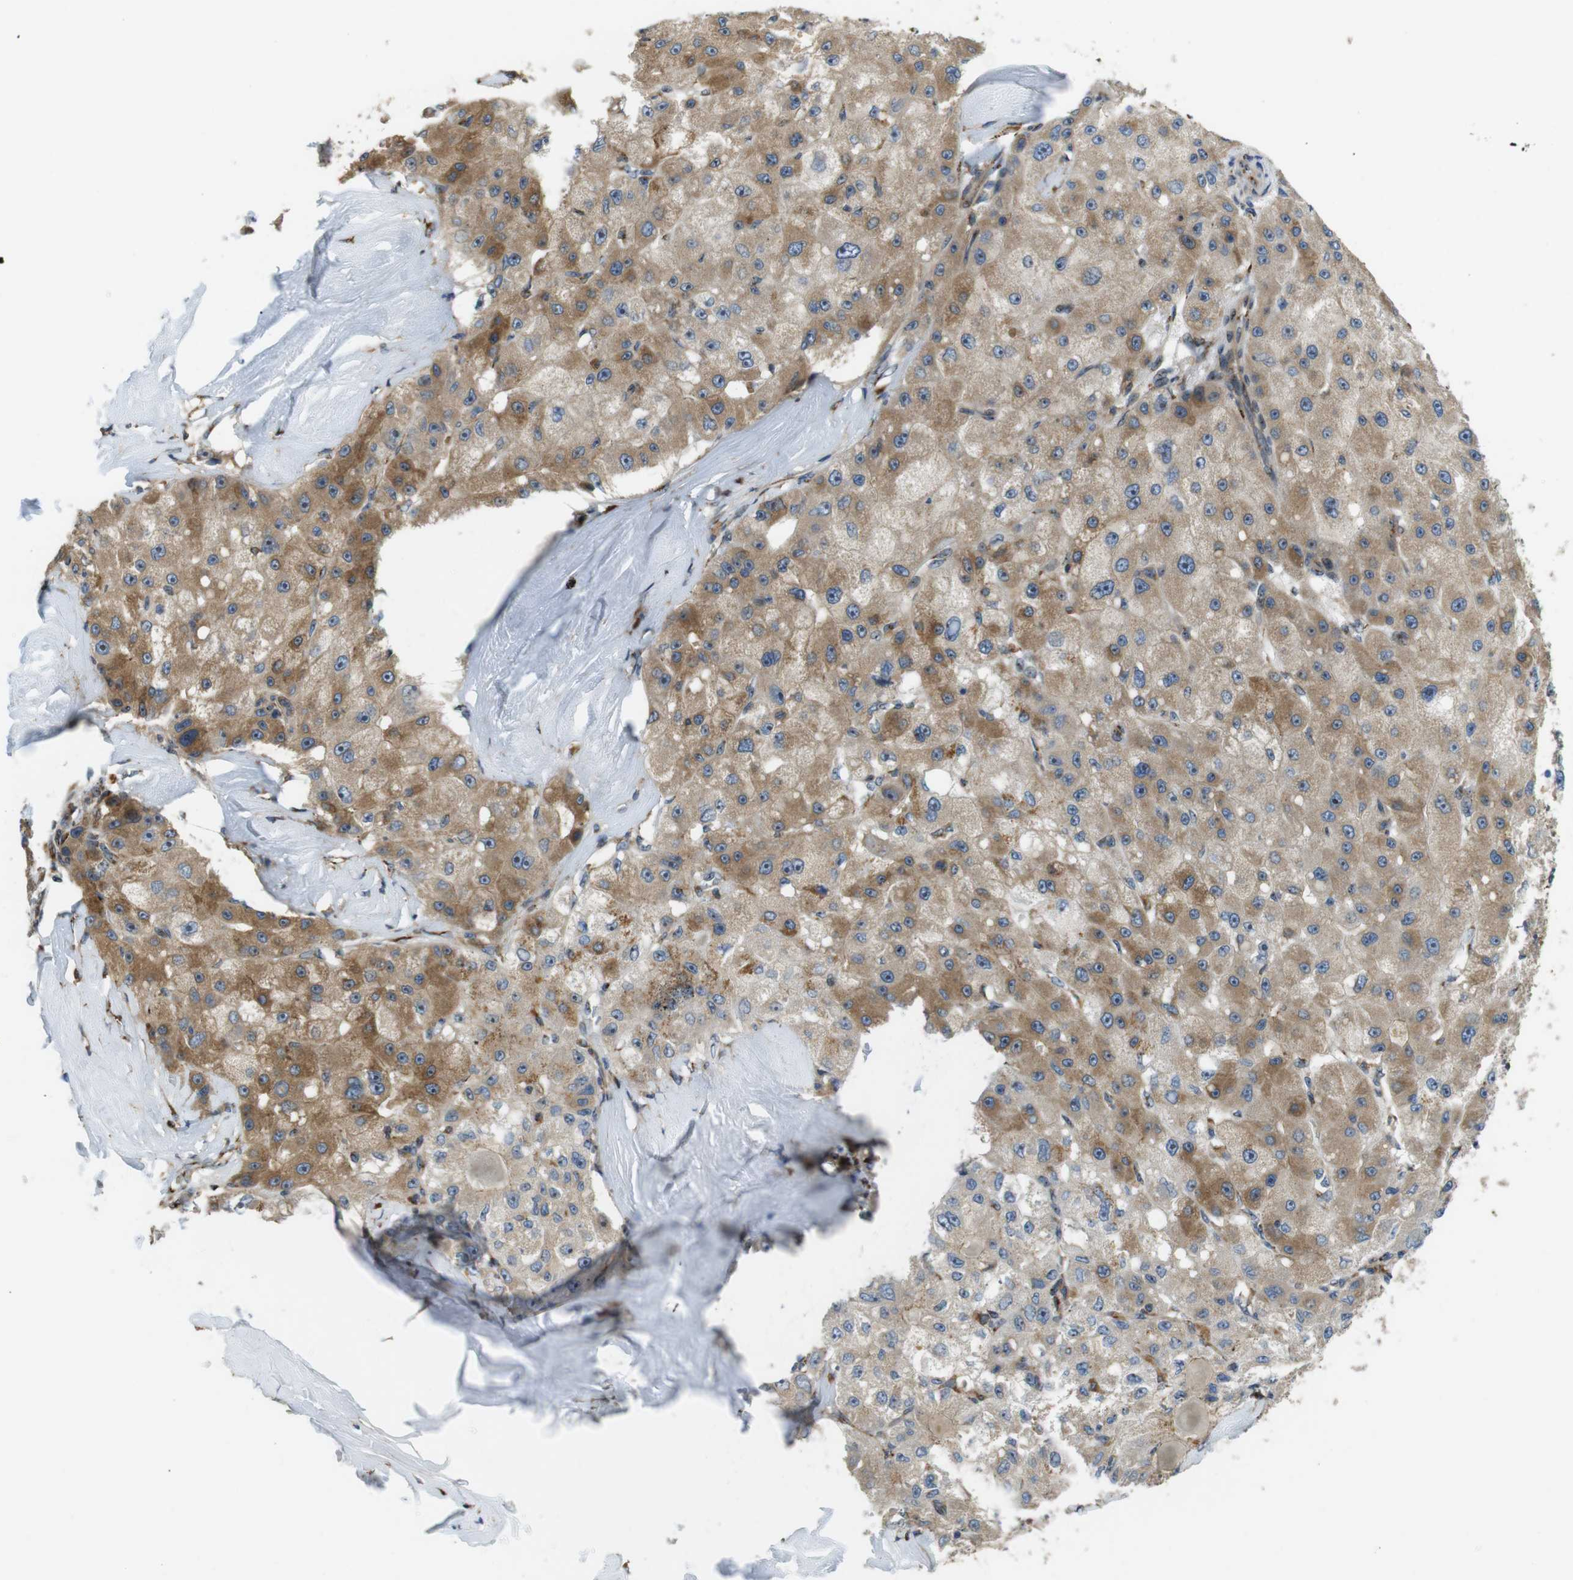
{"staining": {"intensity": "moderate", "quantity": "25%-75%", "location": "cytoplasmic/membranous"}, "tissue": "liver cancer", "cell_type": "Tumor cells", "image_type": "cancer", "snomed": [{"axis": "morphology", "description": "Carcinoma, Hepatocellular, NOS"}, {"axis": "topography", "description": "Liver"}], "caption": "This is a photomicrograph of IHC staining of liver hepatocellular carcinoma, which shows moderate staining in the cytoplasmic/membranous of tumor cells.", "gene": "TMEM143", "patient": {"sex": "male", "age": 80}}